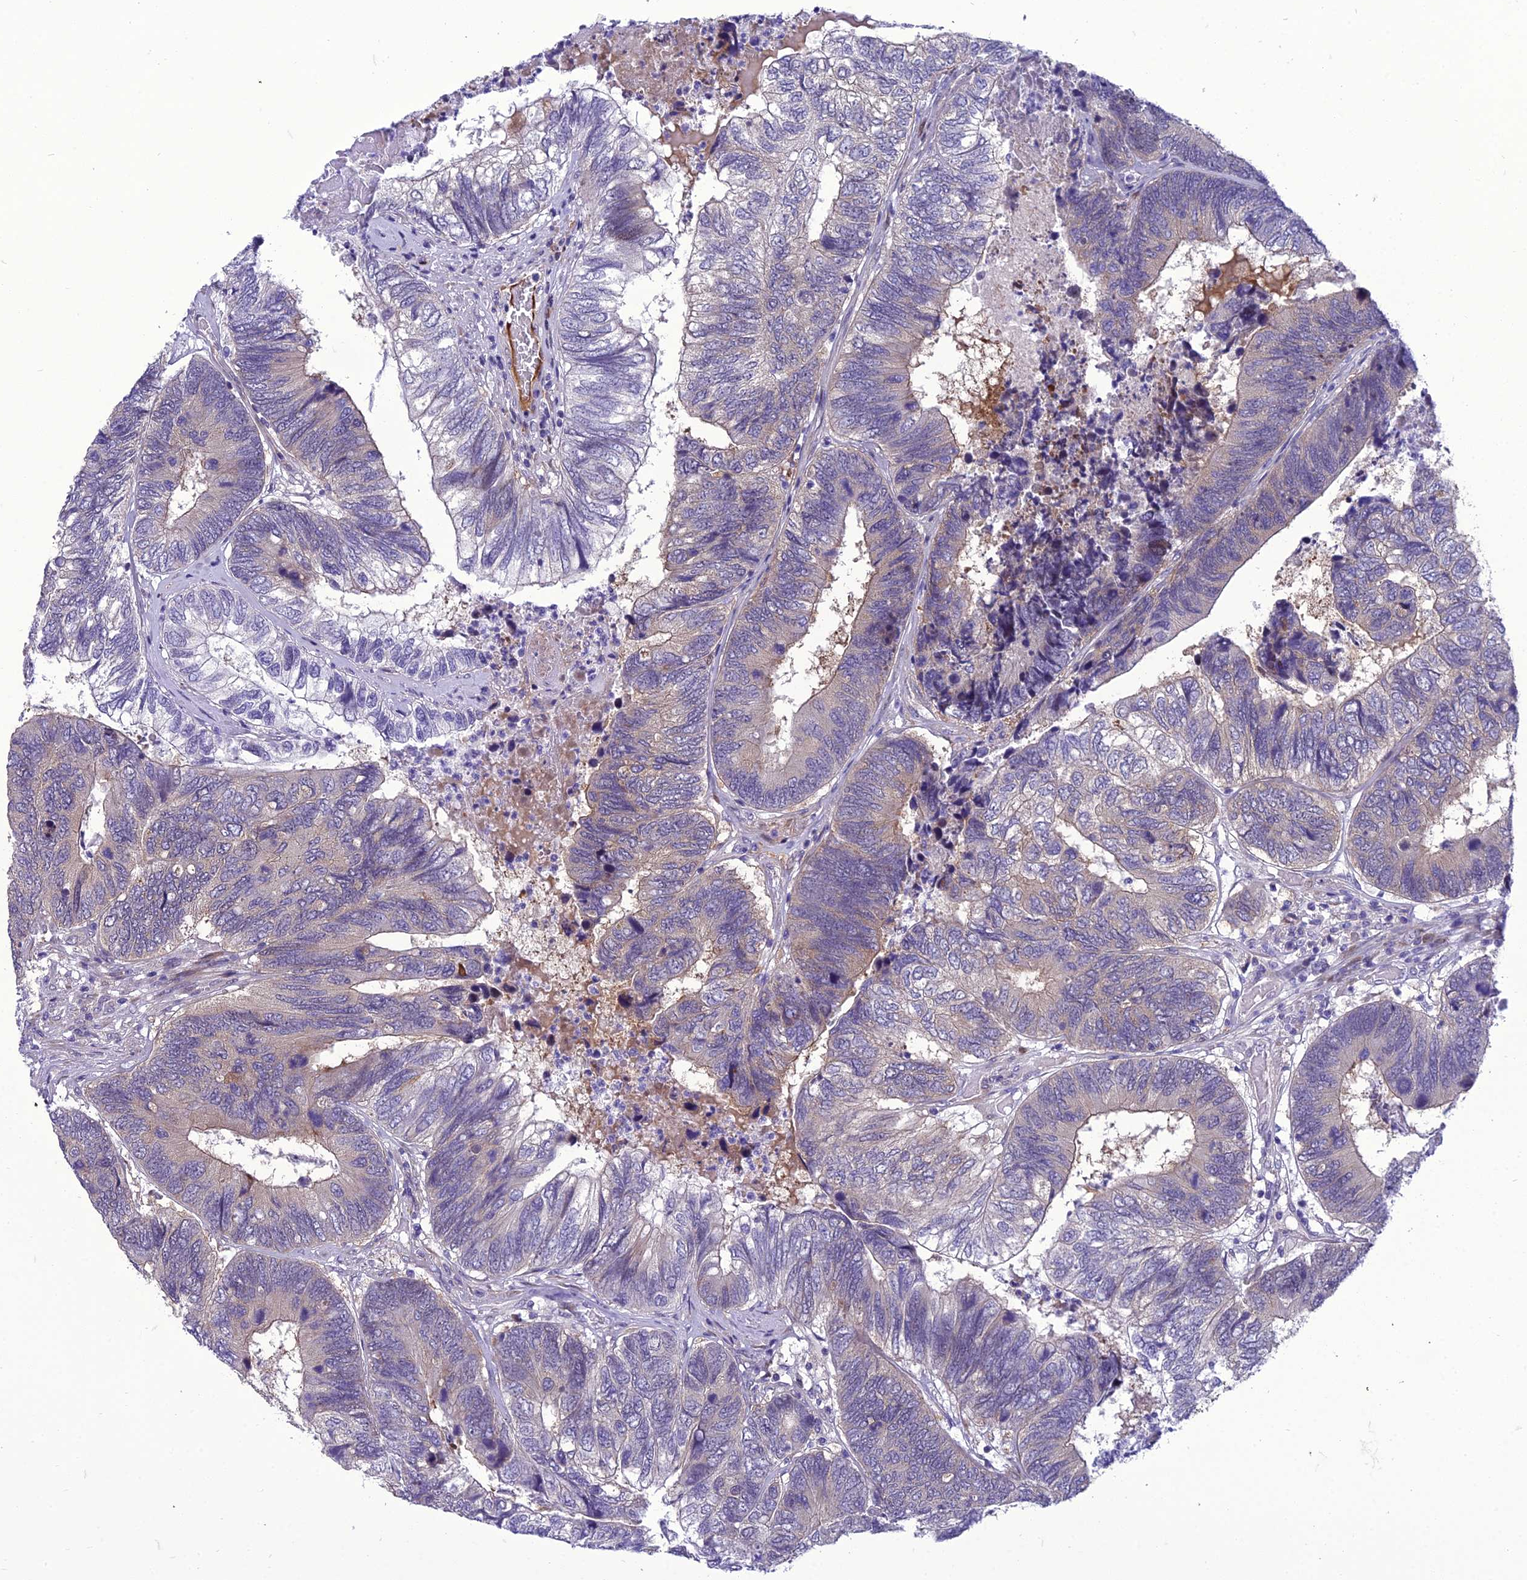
{"staining": {"intensity": "weak", "quantity": "<25%", "location": "cytoplasmic/membranous"}, "tissue": "colorectal cancer", "cell_type": "Tumor cells", "image_type": "cancer", "snomed": [{"axis": "morphology", "description": "Adenocarcinoma, NOS"}, {"axis": "topography", "description": "Colon"}], "caption": "IHC photomicrograph of human colorectal cancer (adenocarcinoma) stained for a protein (brown), which demonstrates no positivity in tumor cells.", "gene": "GAB4", "patient": {"sex": "female", "age": 67}}